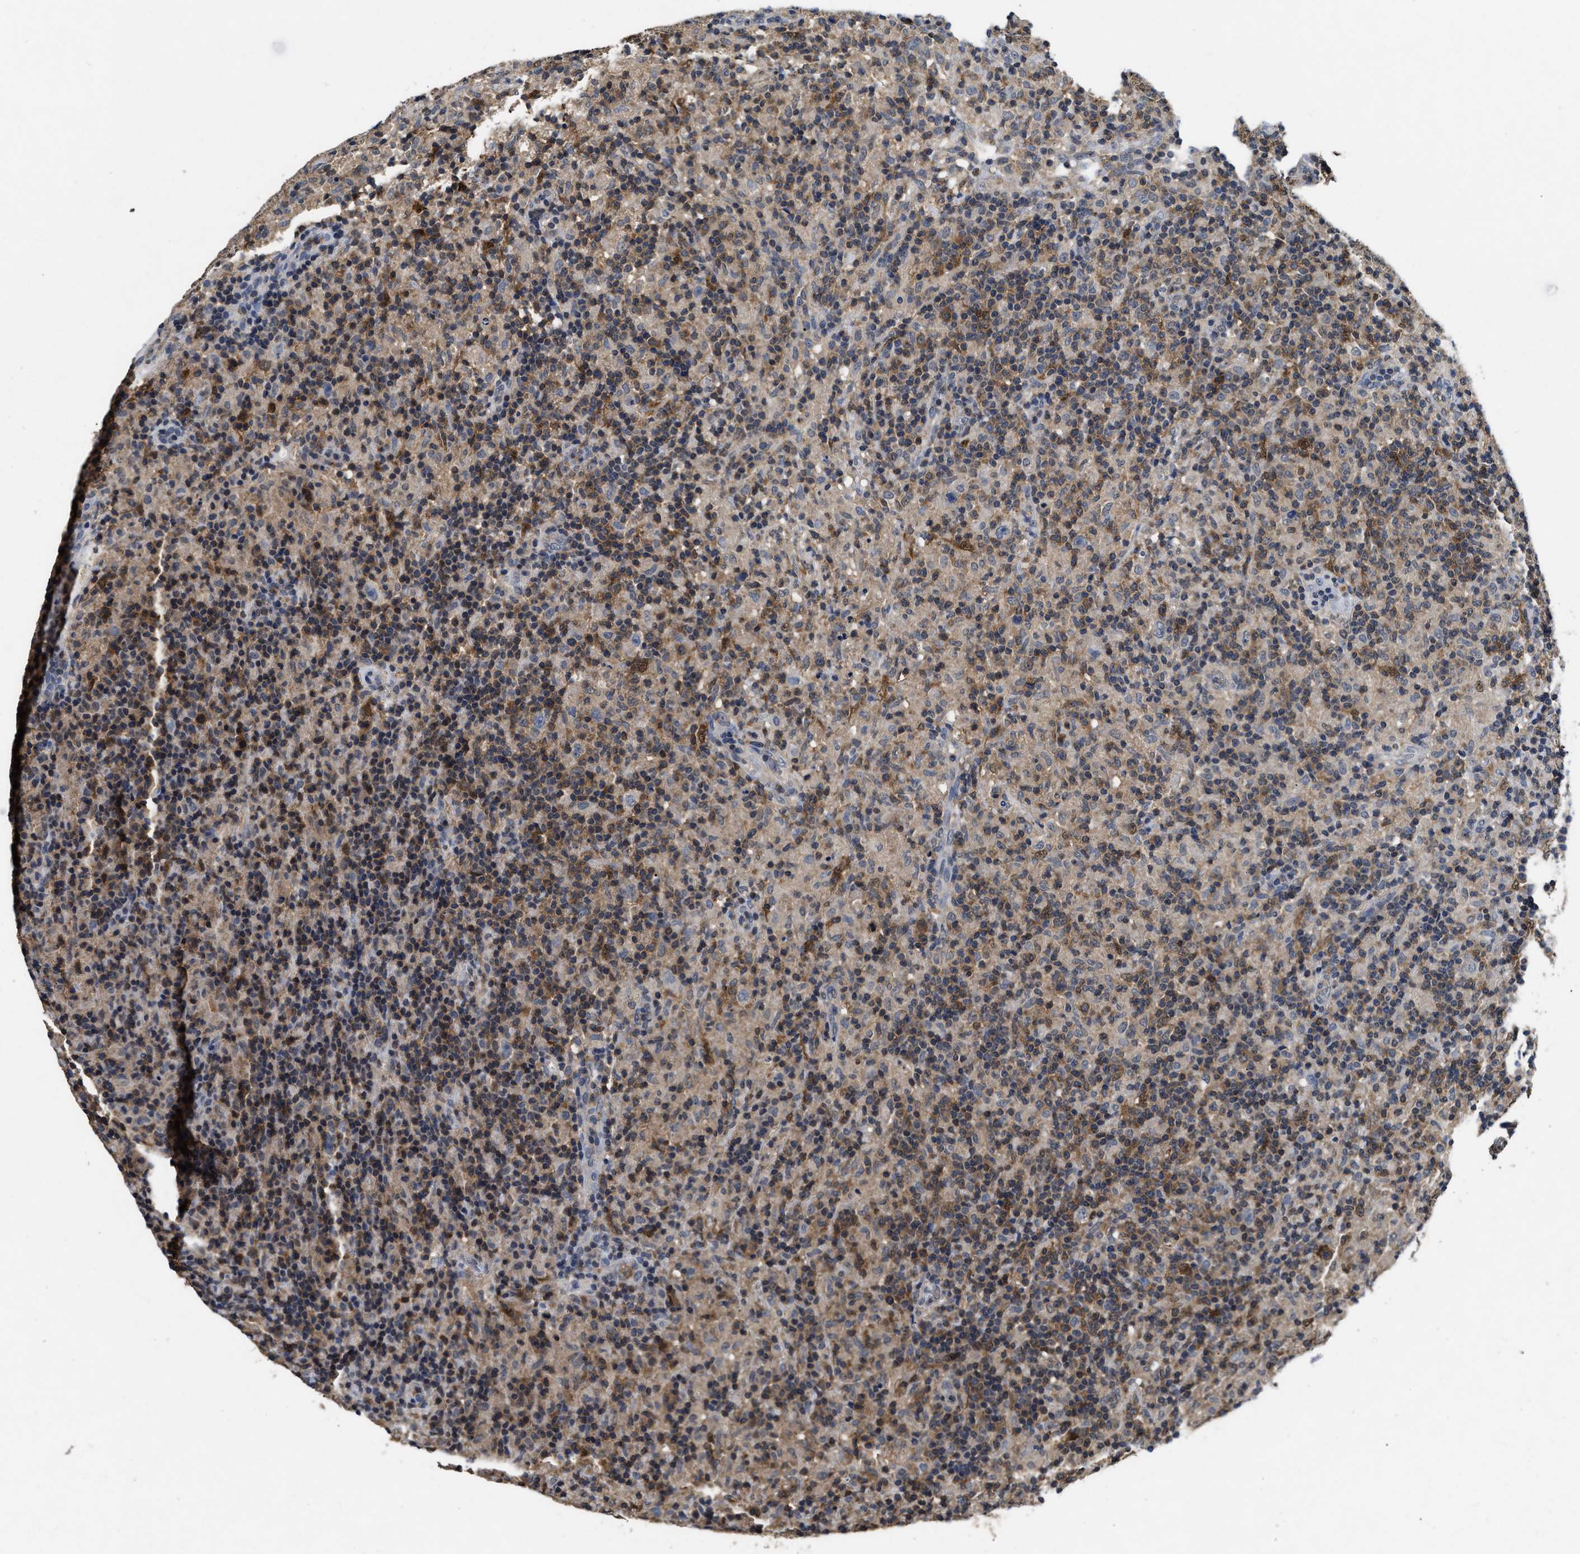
{"staining": {"intensity": "negative", "quantity": "none", "location": "none"}, "tissue": "lymphoma", "cell_type": "Tumor cells", "image_type": "cancer", "snomed": [{"axis": "morphology", "description": "Hodgkin's disease, NOS"}, {"axis": "topography", "description": "Lymph node"}], "caption": "IHC image of human lymphoma stained for a protein (brown), which reveals no staining in tumor cells.", "gene": "ACAT2", "patient": {"sex": "male", "age": 70}}